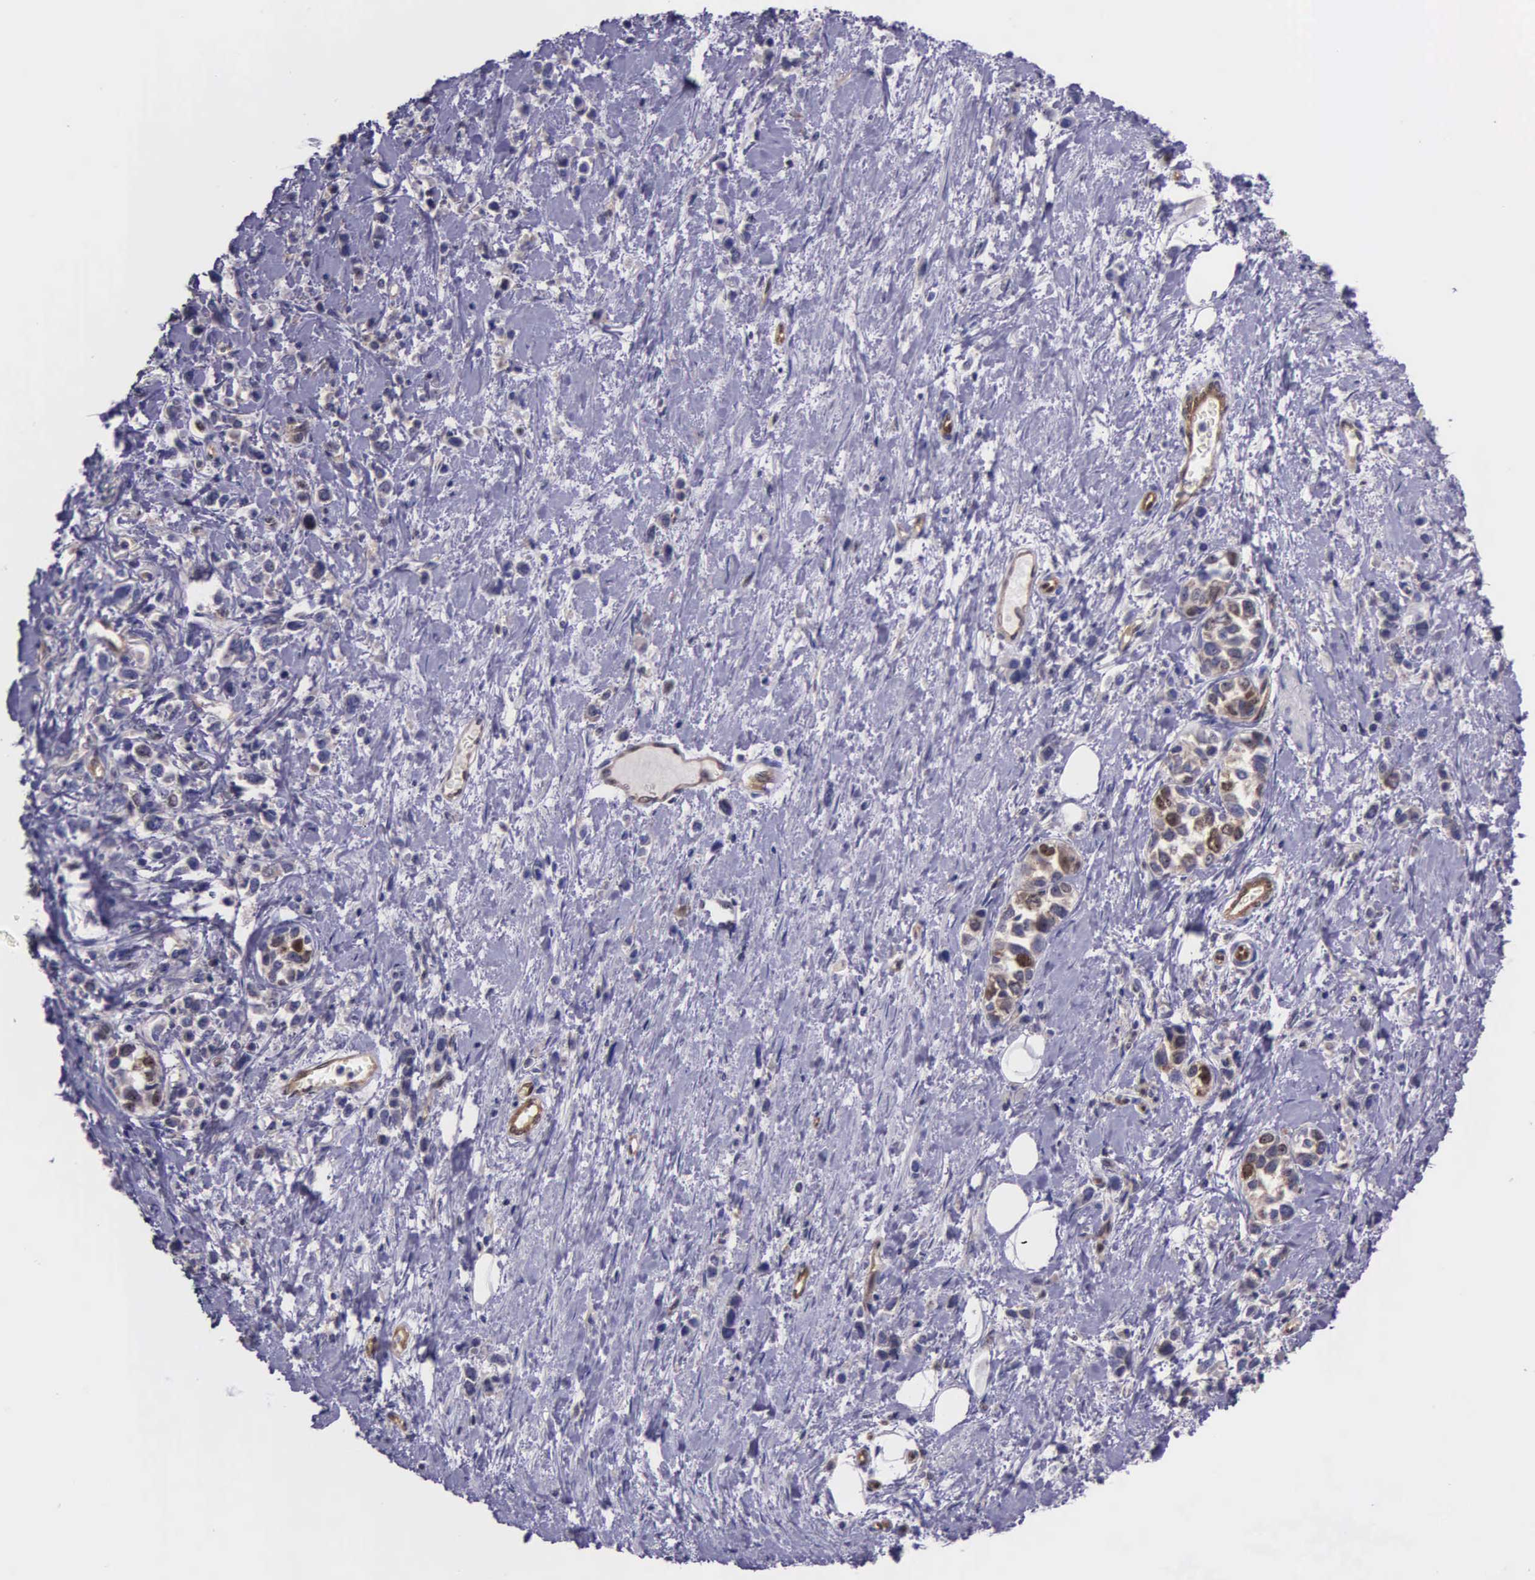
{"staining": {"intensity": "weak", "quantity": ">75%", "location": "cytoplasmic/membranous,nuclear"}, "tissue": "stomach cancer", "cell_type": "Tumor cells", "image_type": "cancer", "snomed": [{"axis": "morphology", "description": "Adenocarcinoma, NOS"}, {"axis": "topography", "description": "Stomach, upper"}], "caption": "Weak cytoplasmic/membranous and nuclear positivity for a protein is seen in about >75% of tumor cells of adenocarcinoma (stomach) using immunohistochemistry.", "gene": "GMPR2", "patient": {"sex": "male", "age": 76}}